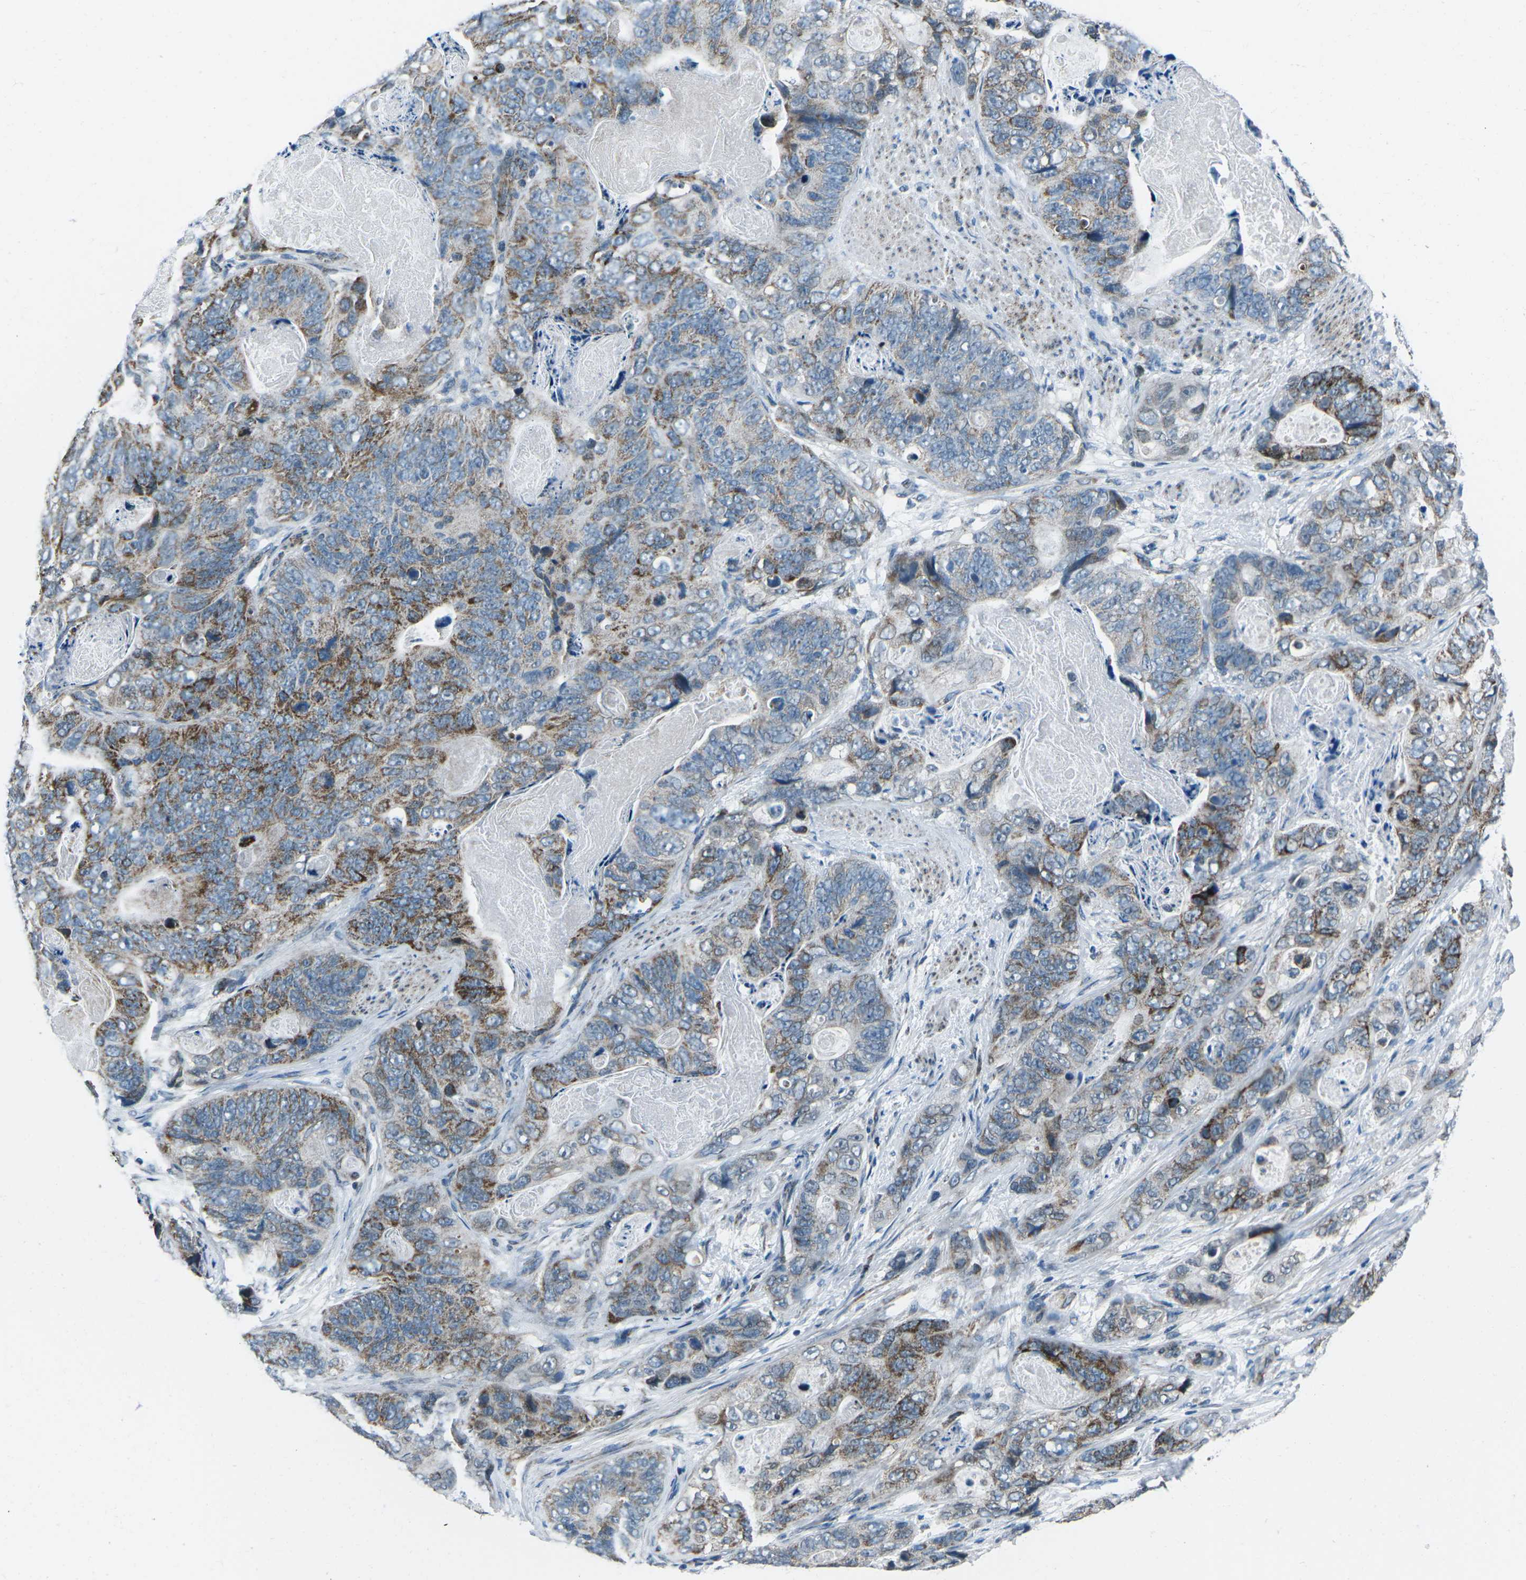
{"staining": {"intensity": "moderate", "quantity": "25%-75%", "location": "cytoplasmic/membranous"}, "tissue": "stomach cancer", "cell_type": "Tumor cells", "image_type": "cancer", "snomed": [{"axis": "morphology", "description": "Adenocarcinoma, NOS"}, {"axis": "topography", "description": "Stomach"}], "caption": "Human stomach adenocarcinoma stained with a brown dye displays moderate cytoplasmic/membranous positive expression in about 25%-75% of tumor cells.", "gene": "RFESD", "patient": {"sex": "female", "age": 89}}